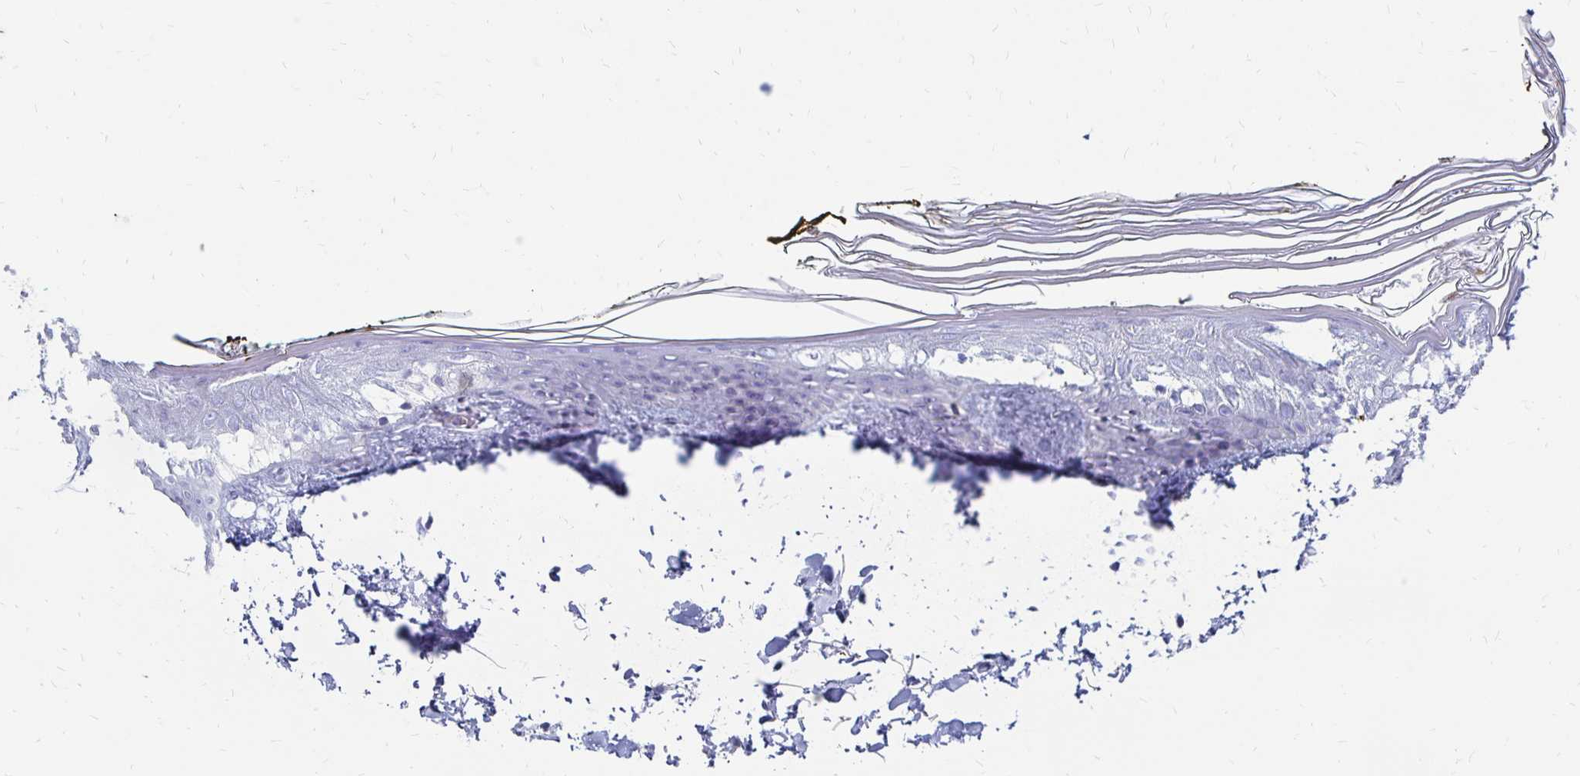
{"staining": {"intensity": "negative", "quantity": "none", "location": "none"}, "tissue": "skin", "cell_type": "Fibroblasts", "image_type": "normal", "snomed": [{"axis": "morphology", "description": "Normal tissue, NOS"}, {"axis": "topography", "description": "Skin"}], "caption": "Immunohistochemical staining of unremarkable skin shows no significant positivity in fibroblasts. (DAB (3,3'-diaminobenzidine) immunohistochemistry (IHC) visualized using brightfield microscopy, high magnification).", "gene": "SYT2", "patient": {"sex": "female", "age": 34}}